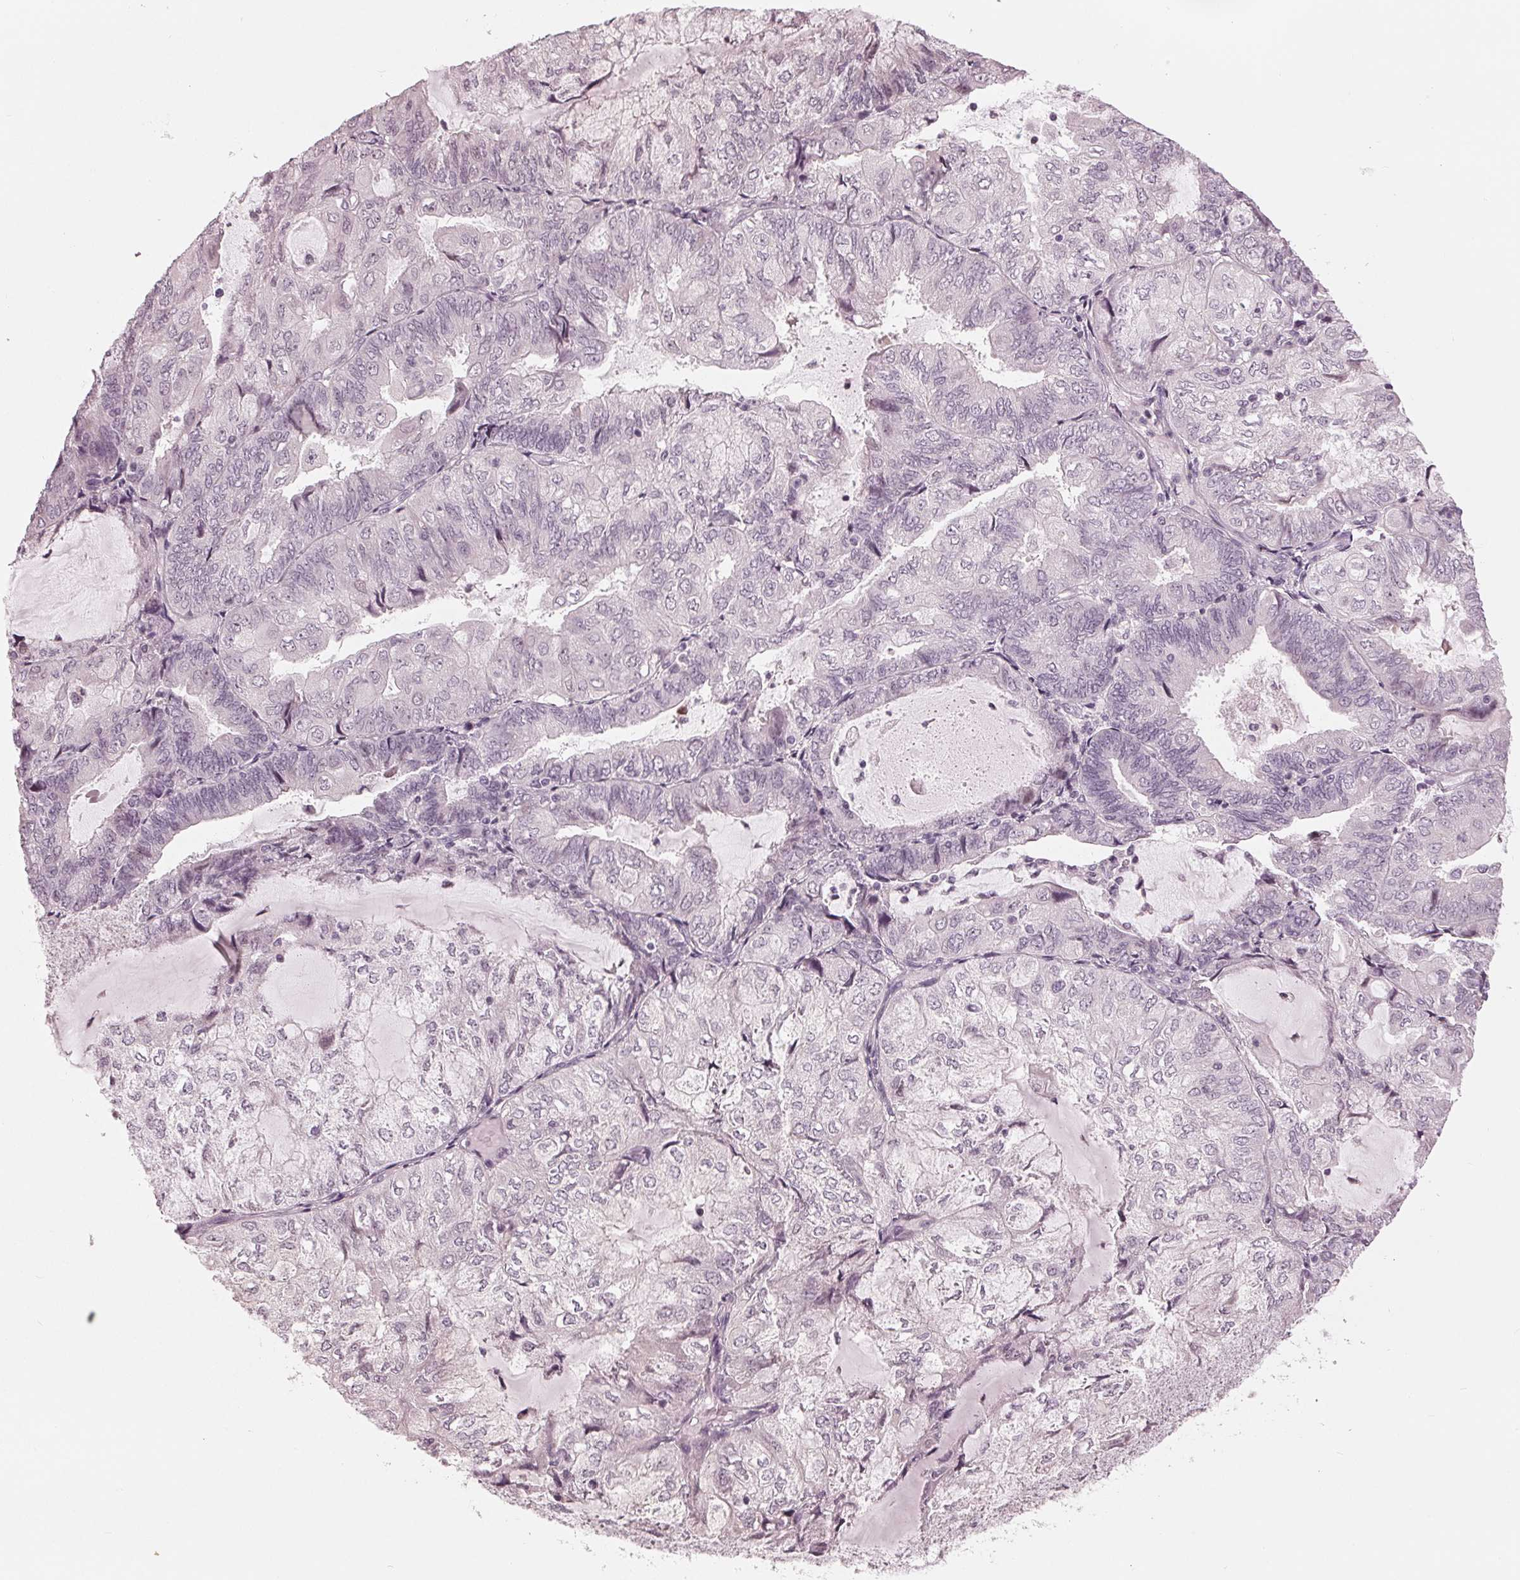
{"staining": {"intensity": "negative", "quantity": "none", "location": "none"}, "tissue": "endometrial cancer", "cell_type": "Tumor cells", "image_type": "cancer", "snomed": [{"axis": "morphology", "description": "Adenocarcinoma, NOS"}, {"axis": "topography", "description": "Endometrium"}], "caption": "High magnification brightfield microscopy of endometrial cancer (adenocarcinoma) stained with DAB (brown) and counterstained with hematoxylin (blue): tumor cells show no significant expression.", "gene": "ADPRHL1", "patient": {"sex": "female", "age": 81}}